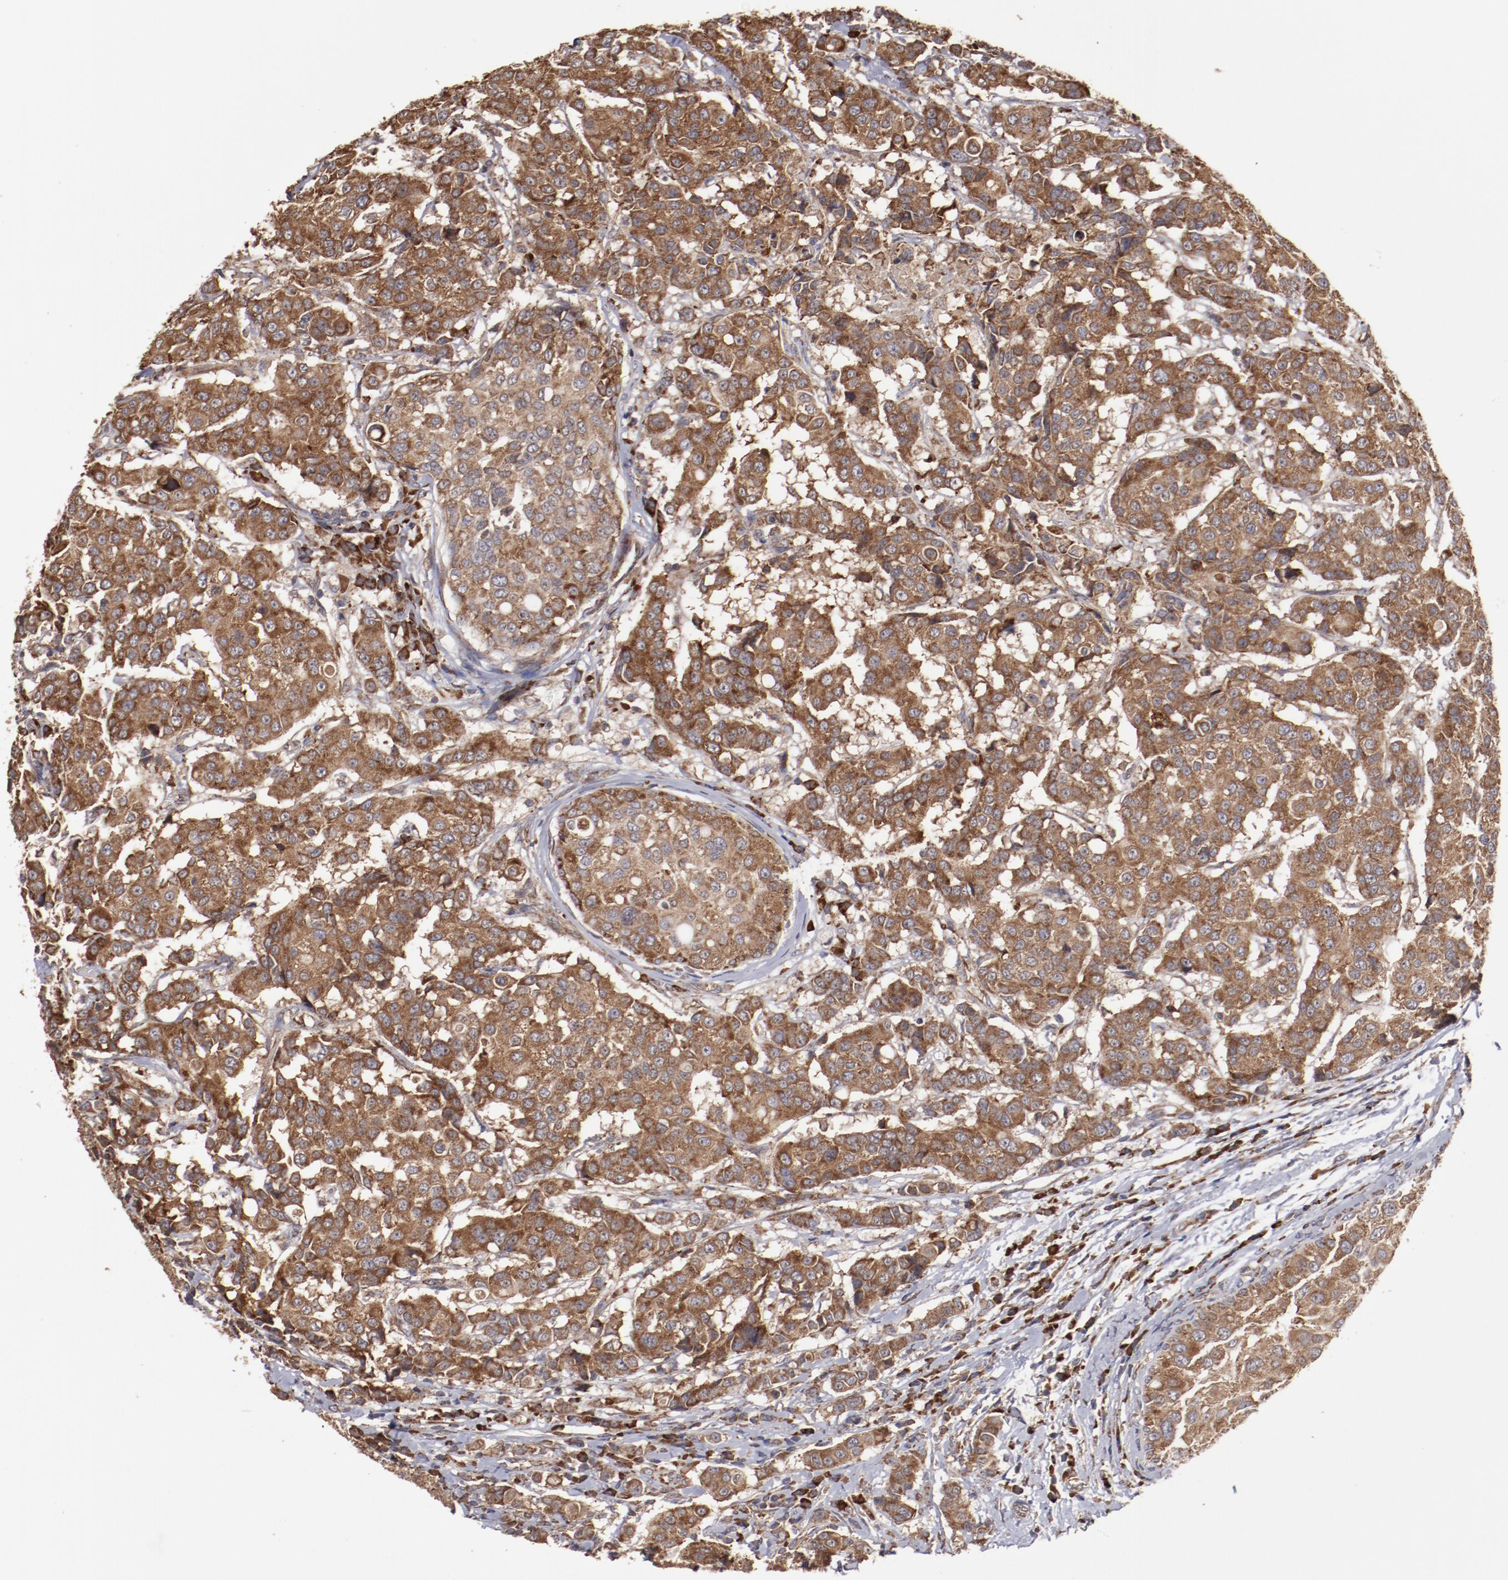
{"staining": {"intensity": "strong", "quantity": ">75%", "location": "cytoplasmic/membranous"}, "tissue": "breast cancer", "cell_type": "Tumor cells", "image_type": "cancer", "snomed": [{"axis": "morphology", "description": "Duct carcinoma"}, {"axis": "topography", "description": "Breast"}], "caption": "Immunohistochemical staining of human intraductal carcinoma (breast) reveals high levels of strong cytoplasmic/membranous staining in approximately >75% of tumor cells. Nuclei are stained in blue.", "gene": "RPS4Y1", "patient": {"sex": "female", "age": 27}}